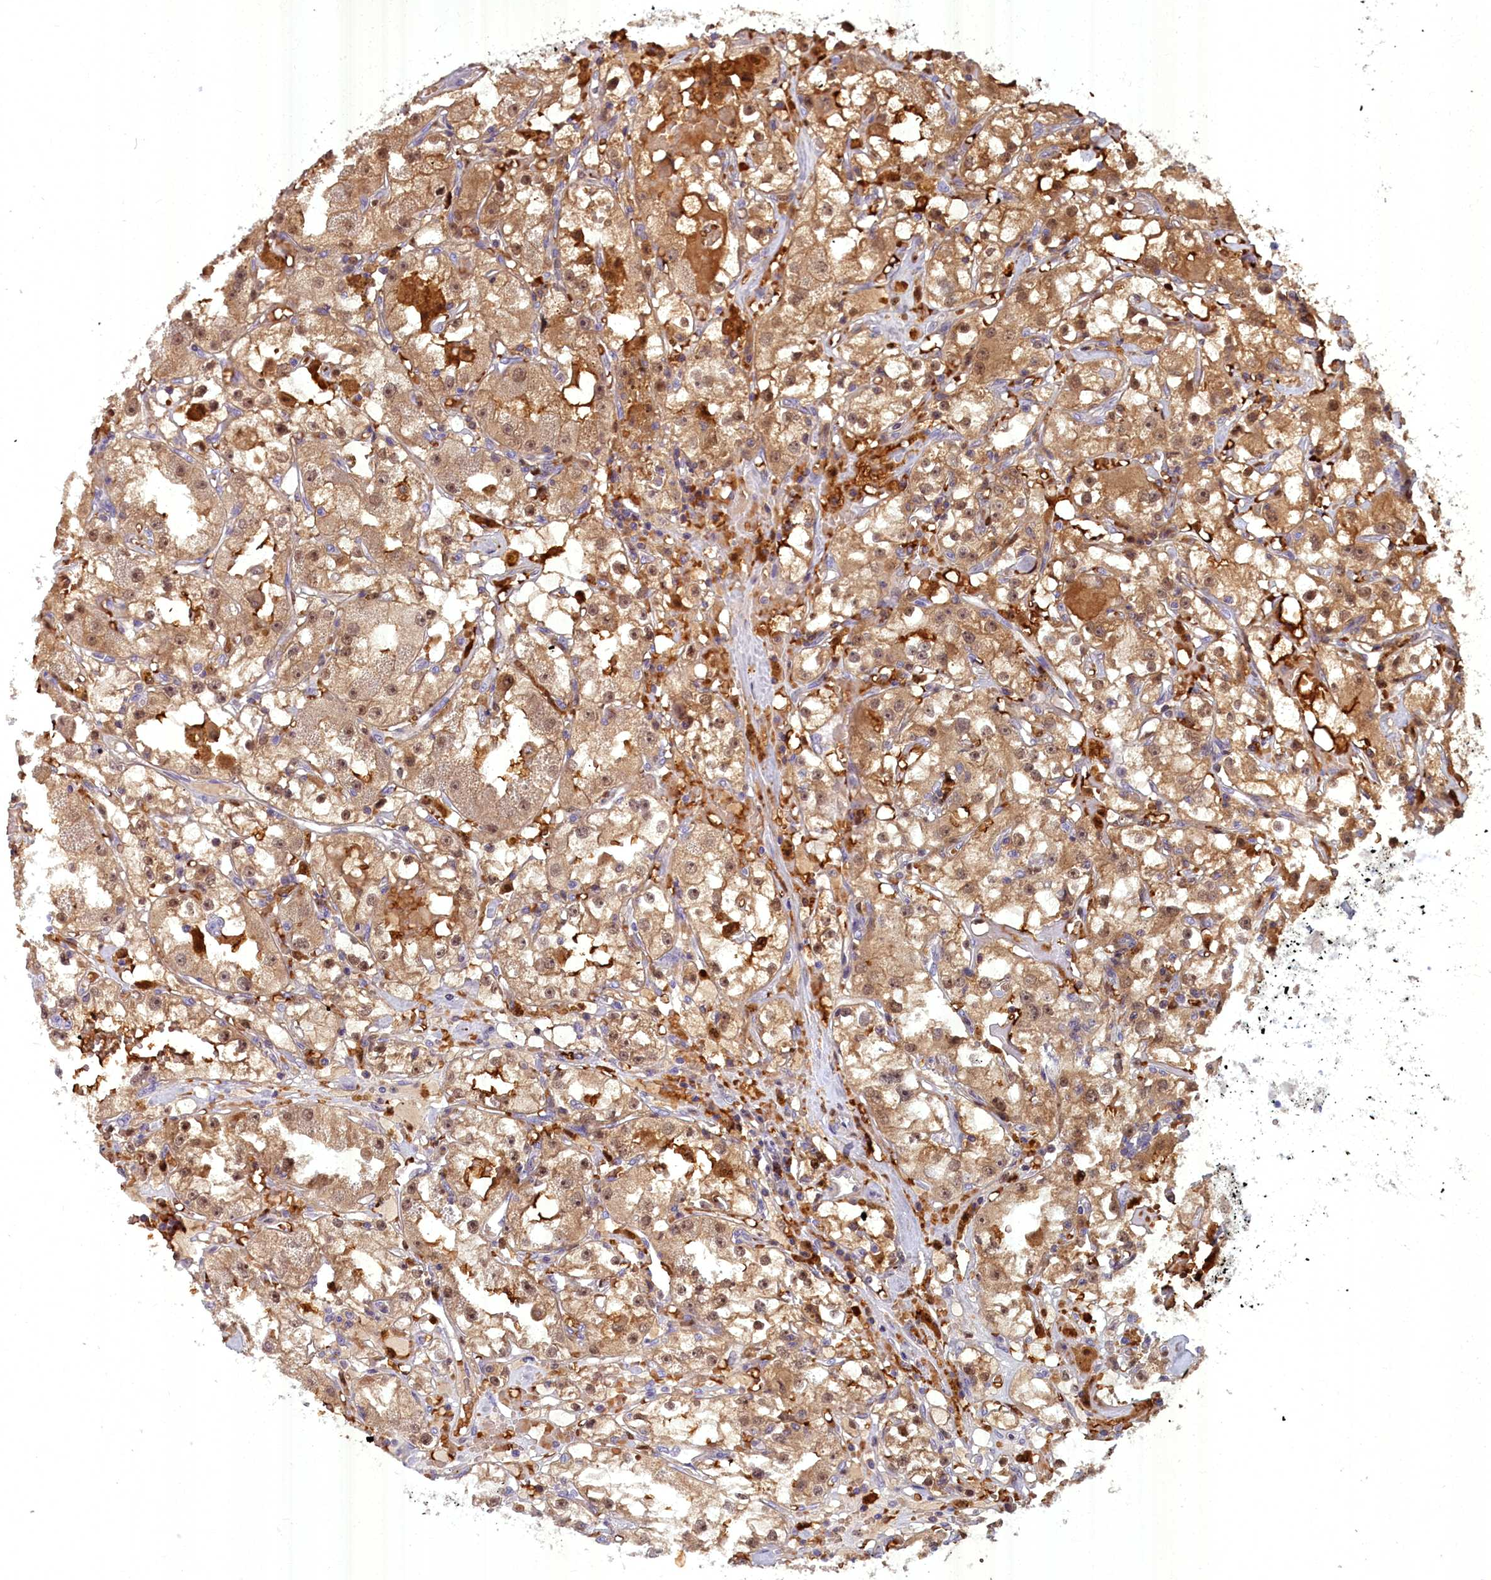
{"staining": {"intensity": "moderate", "quantity": ">75%", "location": "cytoplasmic/membranous,nuclear"}, "tissue": "renal cancer", "cell_type": "Tumor cells", "image_type": "cancer", "snomed": [{"axis": "morphology", "description": "Adenocarcinoma, NOS"}, {"axis": "topography", "description": "Kidney"}], "caption": "The immunohistochemical stain shows moderate cytoplasmic/membranous and nuclear staining in tumor cells of renal cancer (adenocarcinoma) tissue. Immunohistochemistry stains the protein in brown and the nuclei are stained blue.", "gene": "BLVRB", "patient": {"sex": "male", "age": 56}}